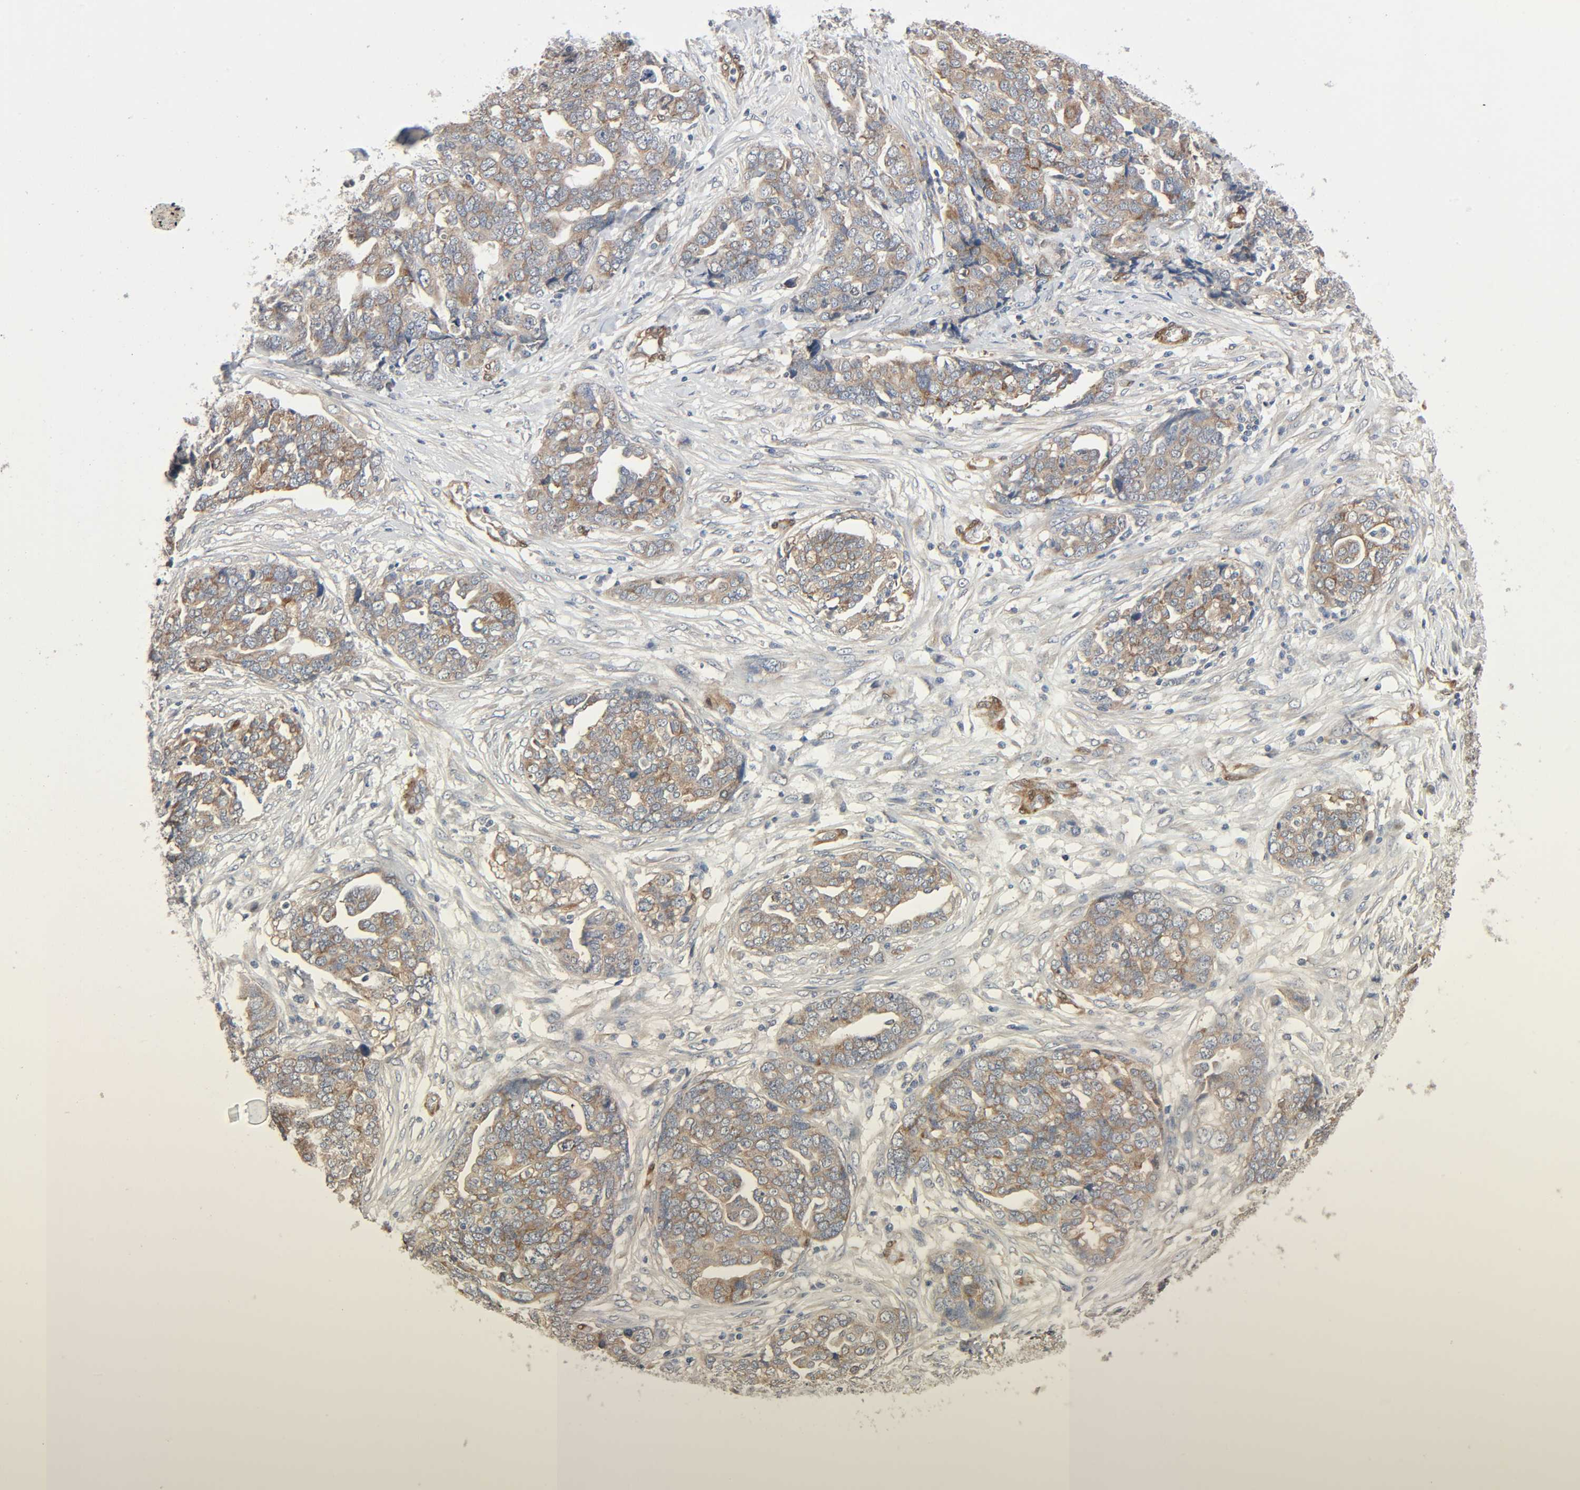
{"staining": {"intensity": "weak", "quantity": ">75%", "location": "cytoplasmic/membranous"}, "tissue": "ovarian cancer", "cell_type": "Tumor cells", "image_type": "cancer", "snomed": [{"axis": "morphology", "description": "Normal tissue, NOS"}, {"axis": "morphology", "description": "Cystadenocarcinoma, serous, NOS"}, {"axis": "topography", "description": "Fallopian tube"}, {"axis": "topography", "description": "Ovary"}], "caption": "Protein staining of ovarian cancer (serous cystadenocarcinoma) tissue displays weak cytoplasmic/membranous positivity in about >75% of tumor cells.", "gene": "PTK2", "patient": {"sex": "female", "age": 56}}